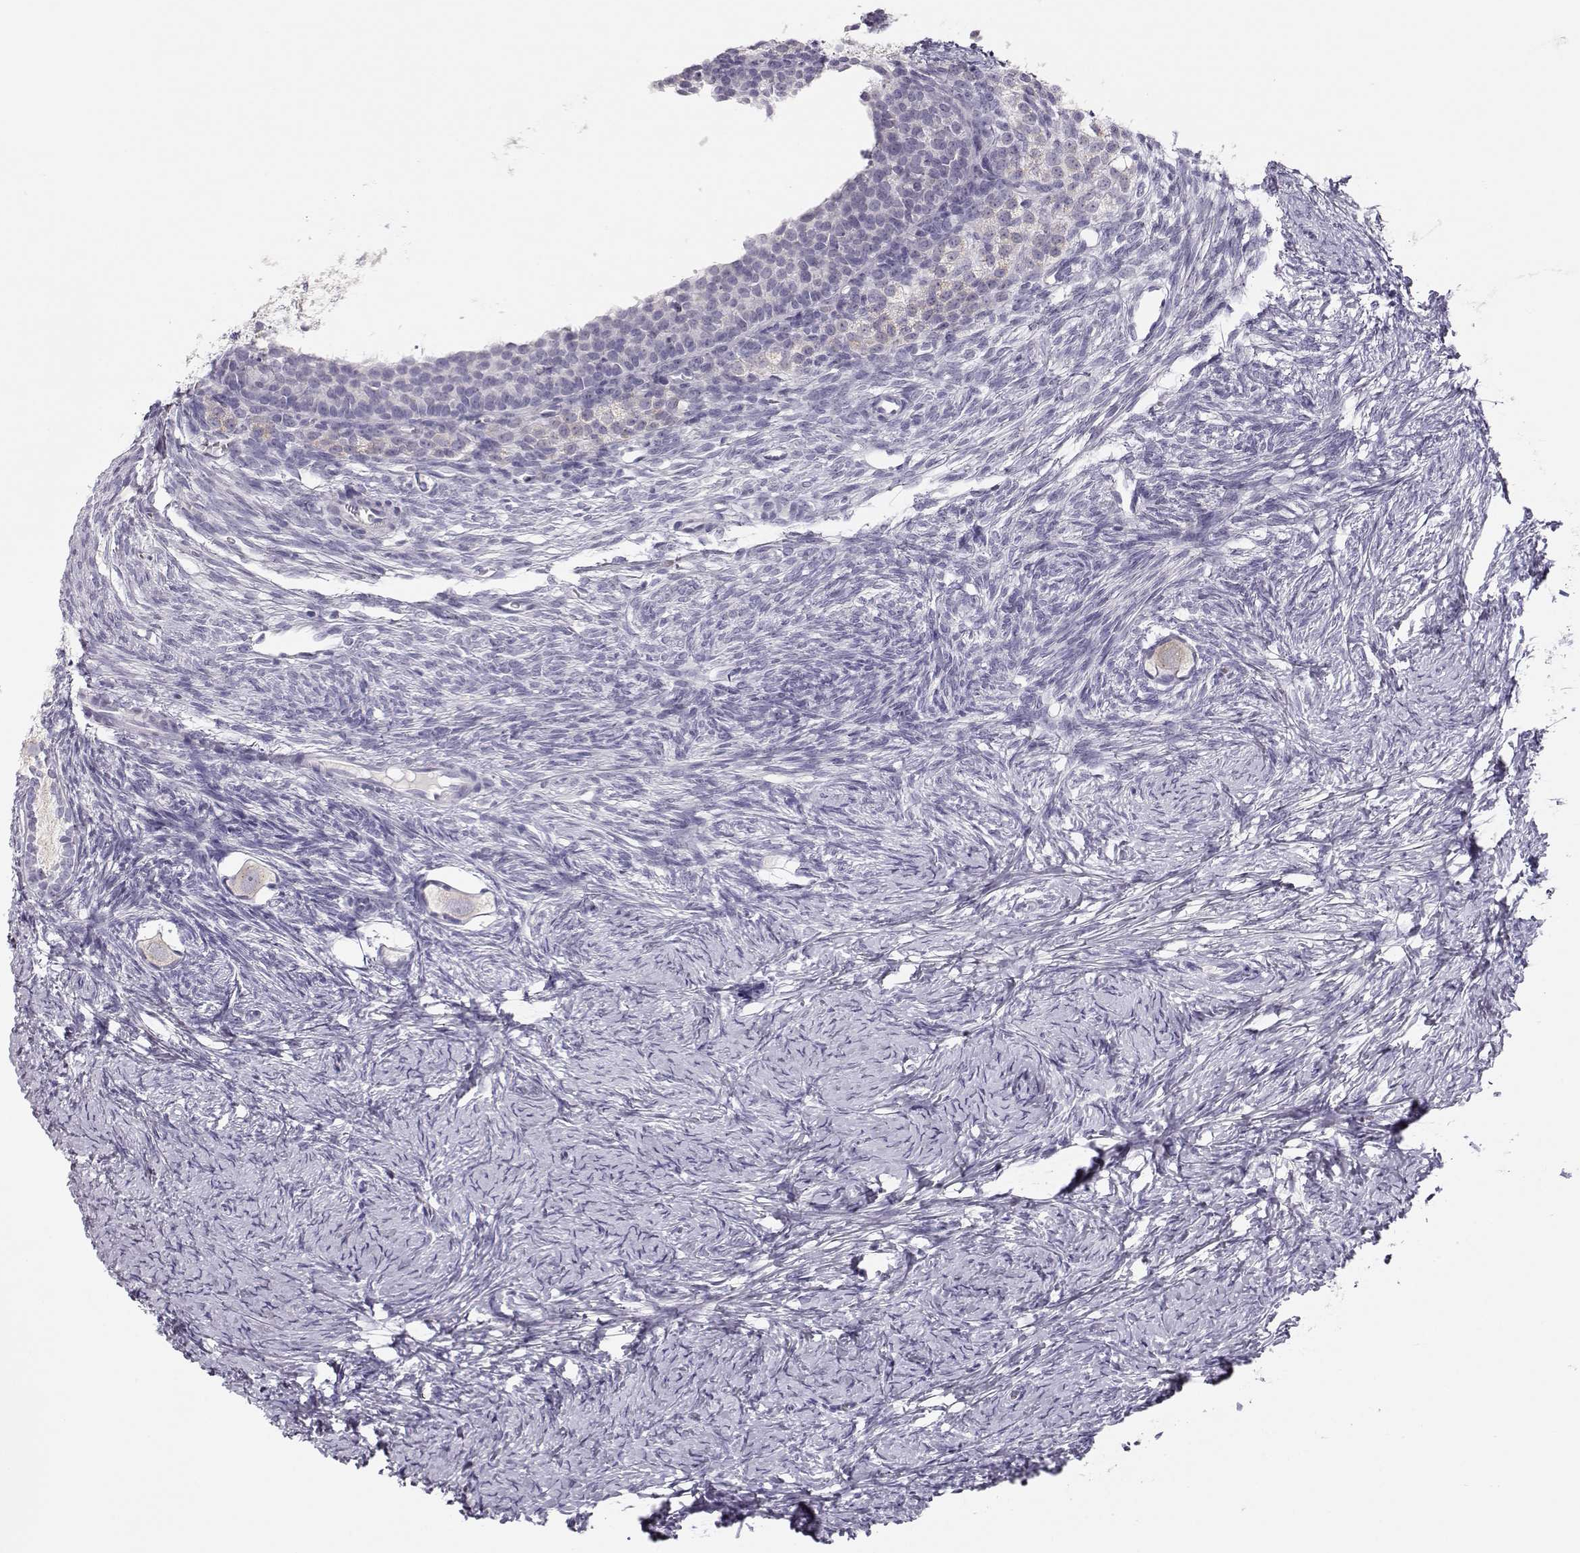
{"staining": {"intensity": "negative", "quantity": "none", "location": "none"}, "tissue": "ovary", "cell_type": "Follicle cells", "image_type": "normal", "snomed": [{"axis": "morphology", "description": "Normal tissue, NOS"}, {"axis": "topography", "description": "Ovary"}], "caption": "The IHC histopathology image has no significant positivity in follicle cells of ovary. (DAB IHC visualized using brightfield microscopy, high magnification).", "gene": "FAM166A", "patient": {"sex": "female", "age": 27}}